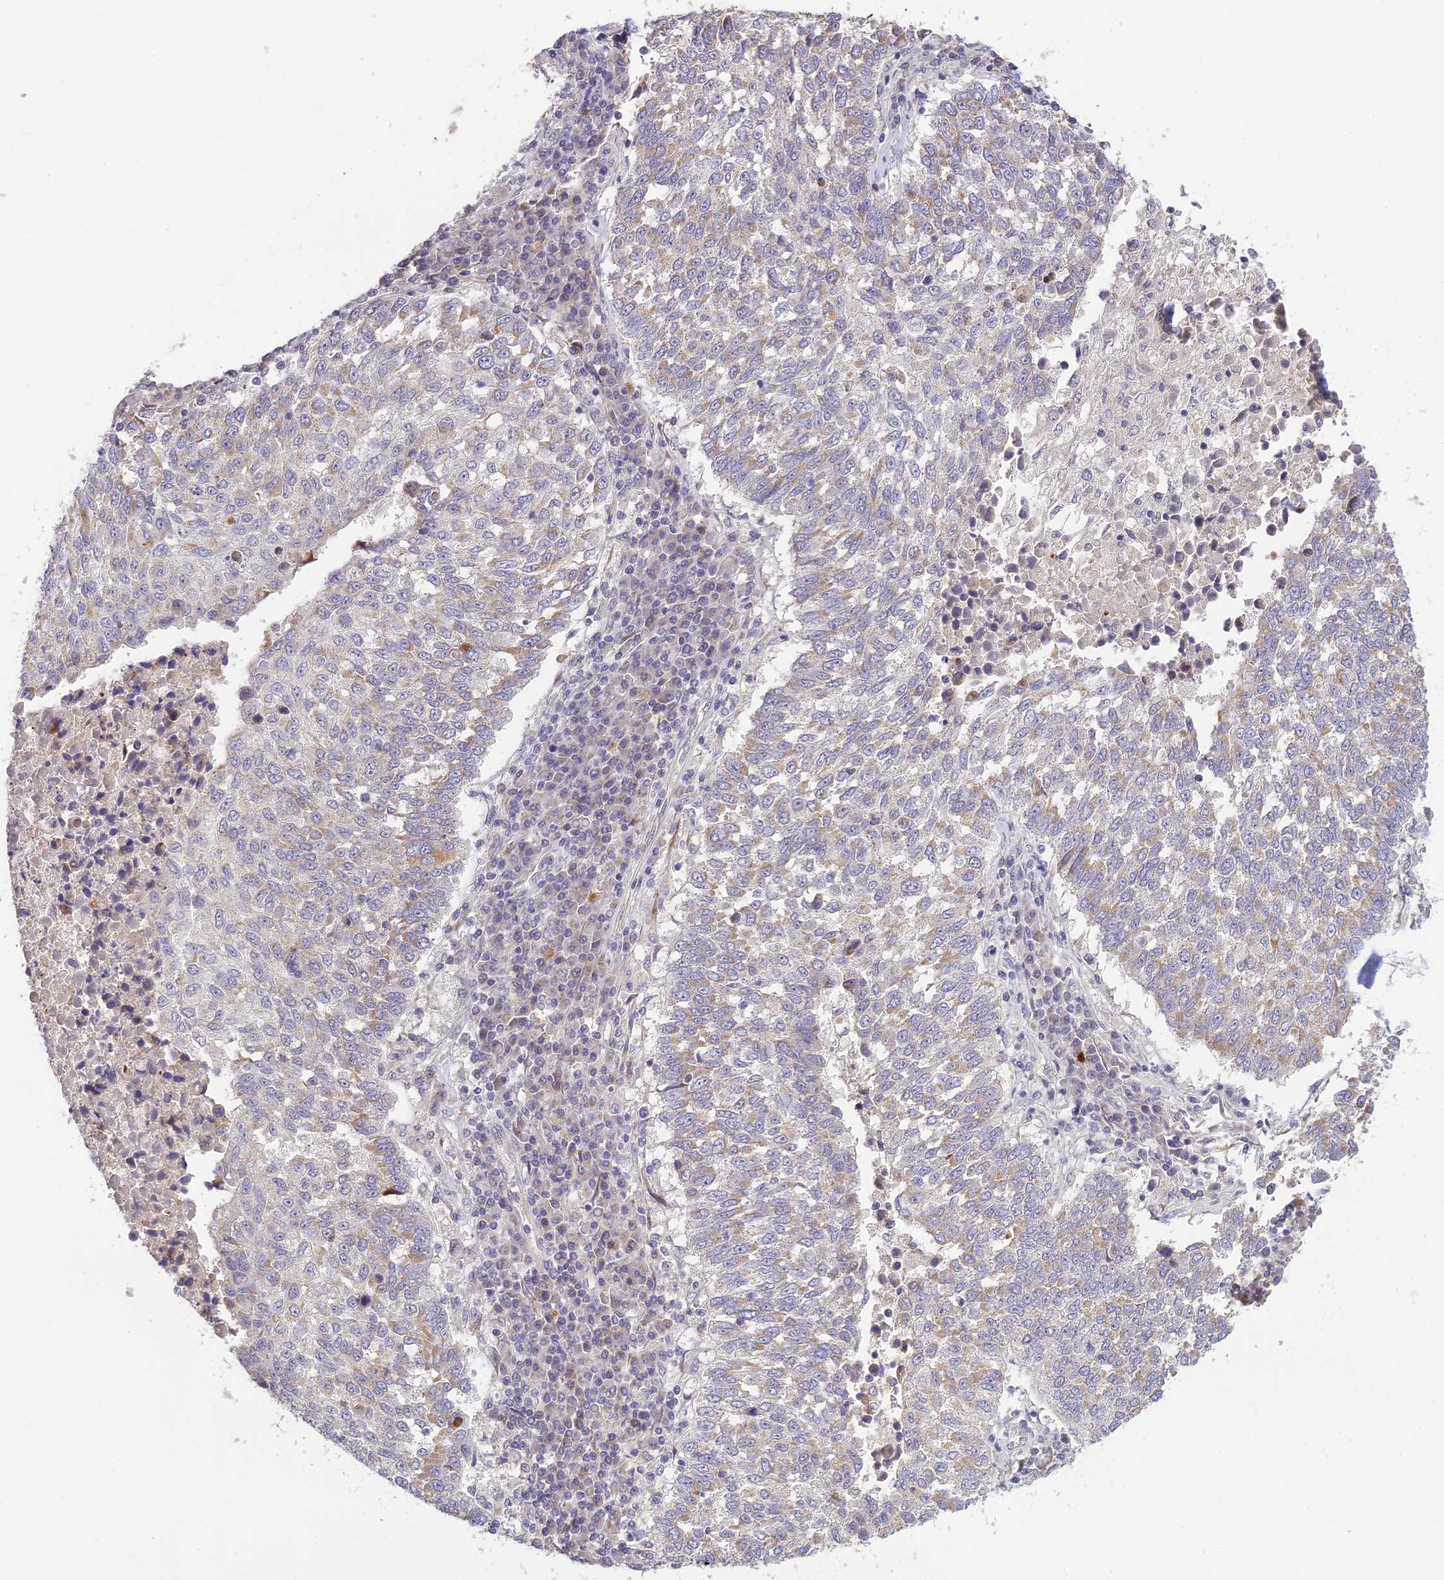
{"staining": {"intensity": "moderate", "quantity": "<25%", "location": "cytoplasmic/membranous"}, "tissue": "lung cancer", "cell_type": "Tumor cells", "image_type": "cancer", "snomed": [{"axis": "morphology", "description": "Squamous cell carcinoma, NOS"}, {"axis": "topography", "description": "Lung"}], "caption": "Immunohistochemical staining of human lung cancer displays moderate cytoplasmic/membranous protein staining in approximately <25% of tumor cells. Nuclei are stained in blue.", "gene": "ASPDH", "patient": {"sex": "male", "age": 73}}